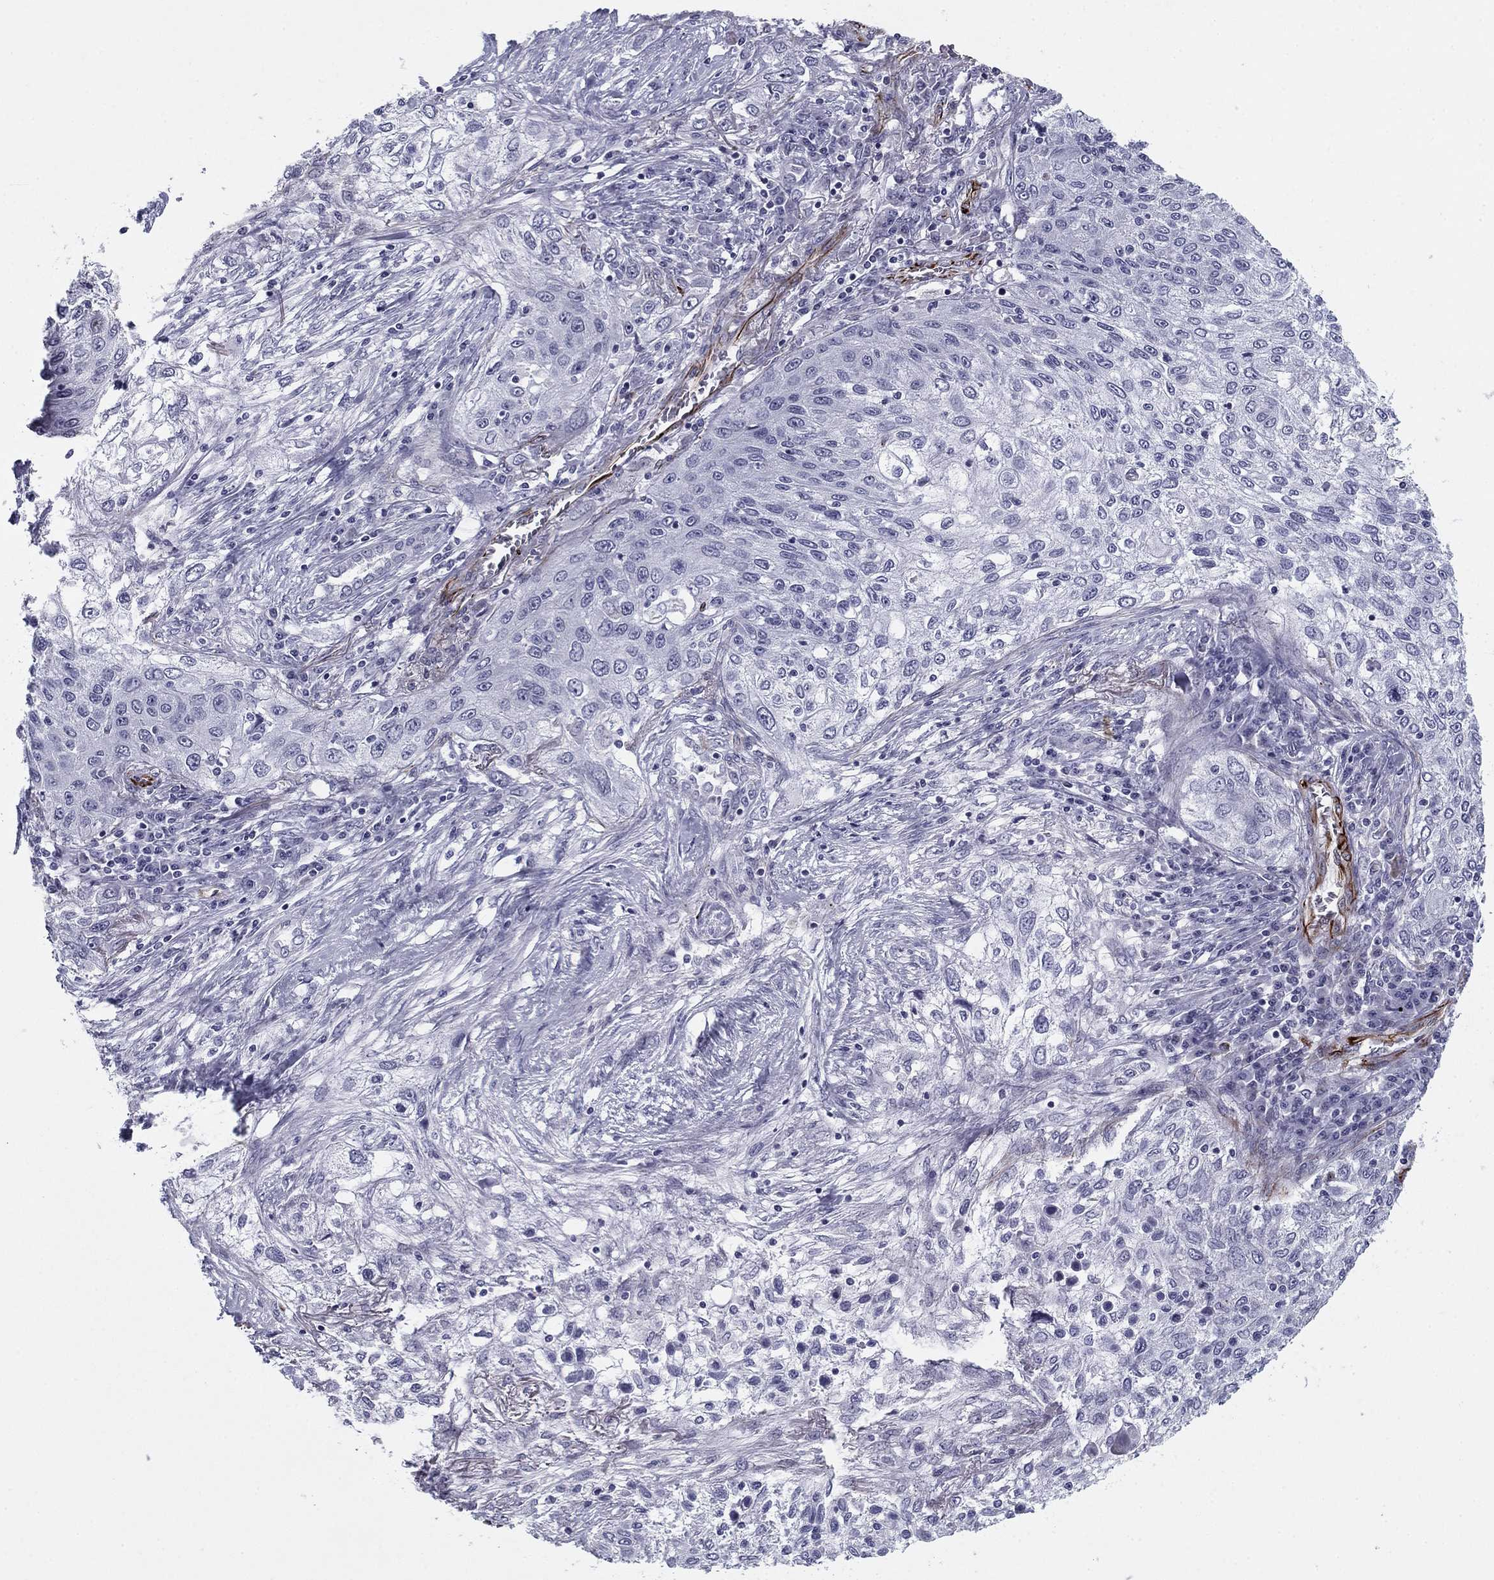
{"staining": {"intensity": "negative", "quantity": "none", "location": "none"}, "tissue": "lung cancer", "cell_type": "Tumor cells", "image_type": "cancer", "snomed": [{"axis": "morphology", "description": "Squamous cell carcinoma, NOS"}, {"axis": "topography", "description": "Lung"}], "caption": "Tumor cells show no significant protein positivity in lung cancer (squamous cell carcinoma).", "gene": "ANKS4B", "patient": {"sex": "female", "age": 69}}